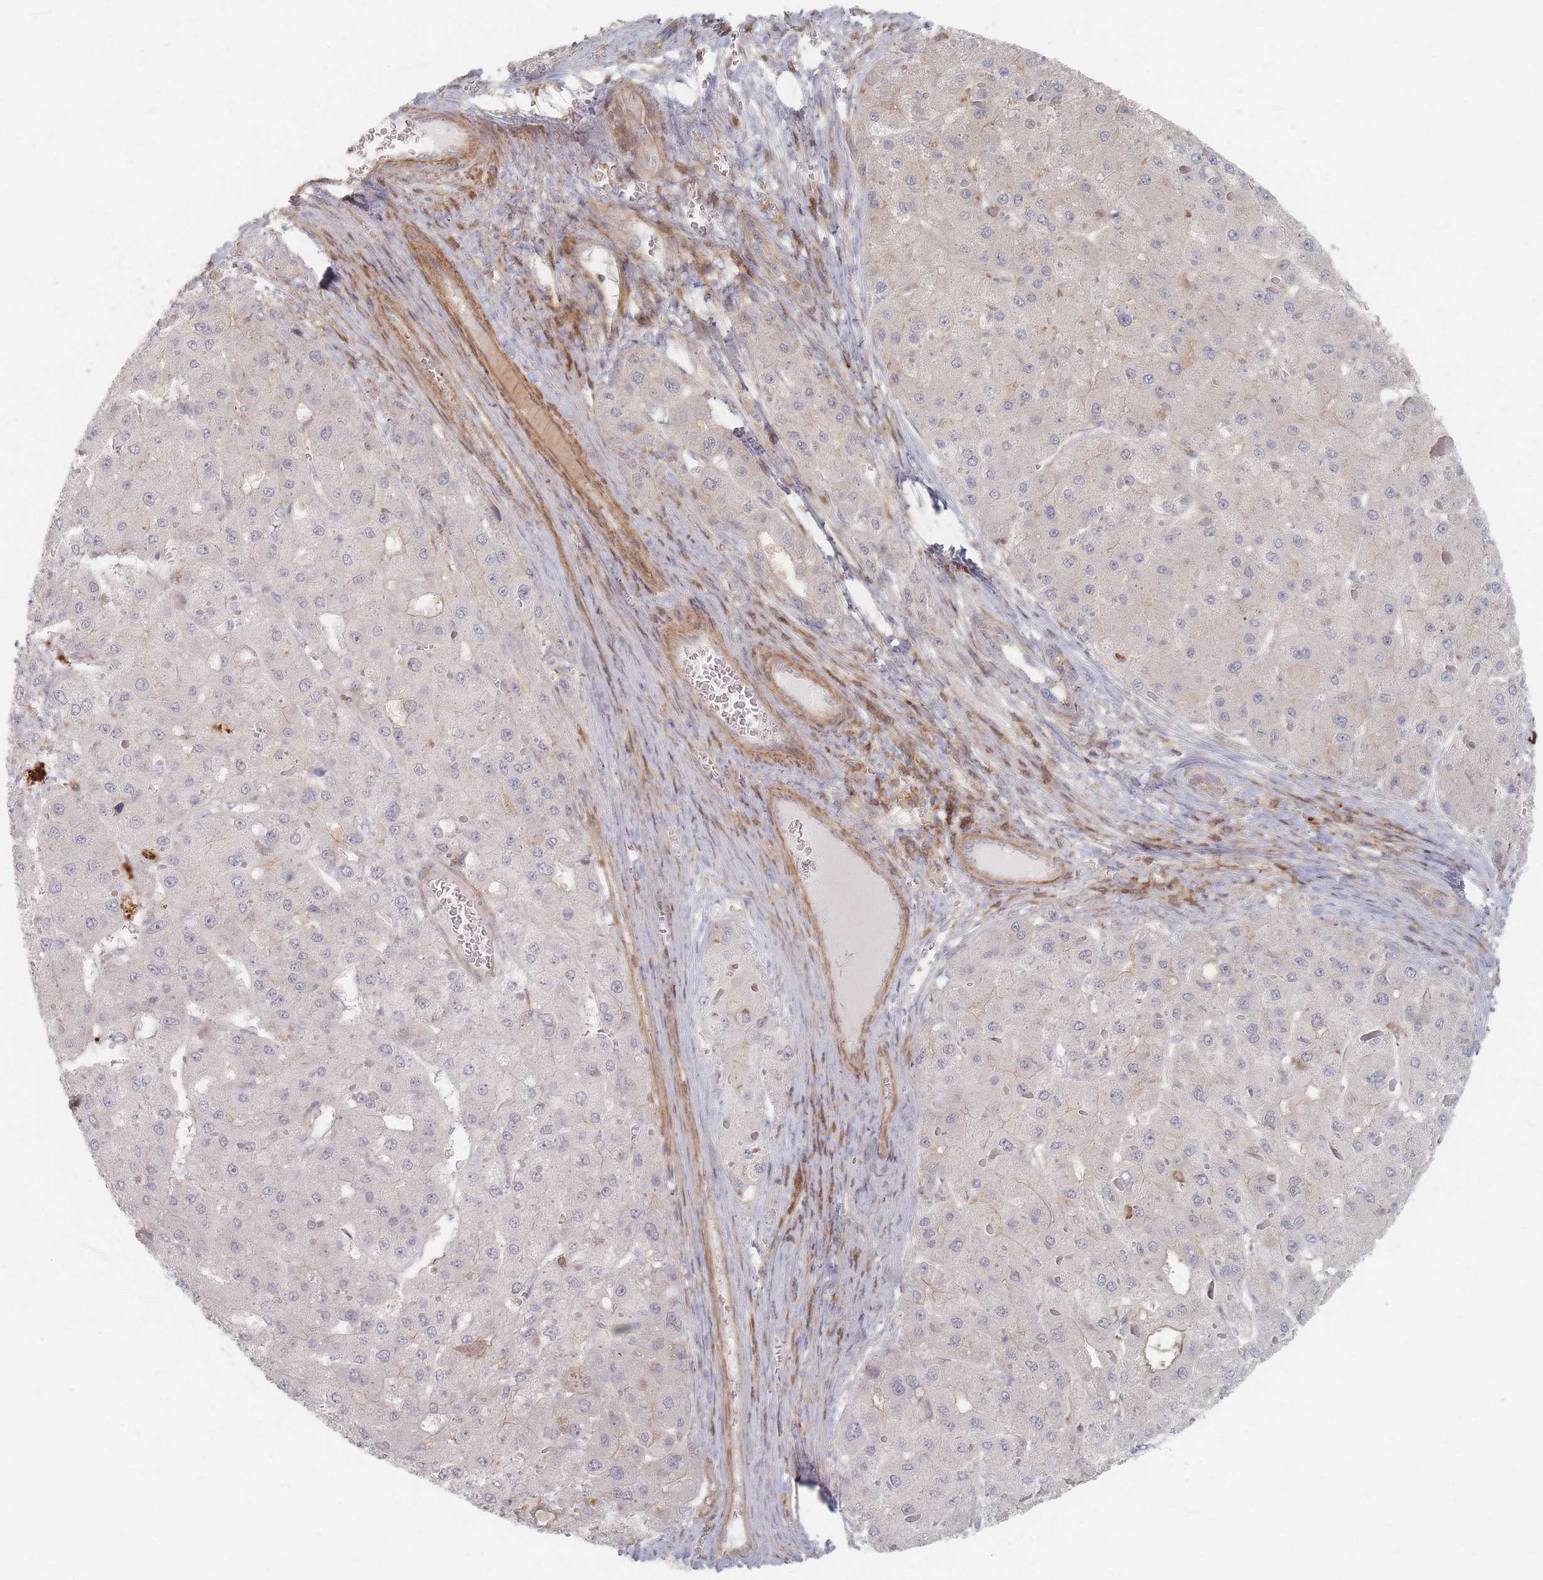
{"staining": {"intensity": "weak", "quantity": "<25%", "location": "cytoplasmic/membranous"}, "tissue": "liver cancer", "cell_type": "Tumor cells", "image_type": "cancer", "snomed": [{"axis": "morphology", "description": "Carcinoma, Hepatocellular, NOS"}, {"axis": "topography", "description": "Liver"}], "caption": "IHC micrograph of neoplastic tissue: human hepatocellular carcinoma (liver) stained with DAB (3,3'-diaminobenzidine) reveals no significant protein staining in tumor cells.", "gene": "ZNF852", "patient": {"sex": "female", "age": 73}}